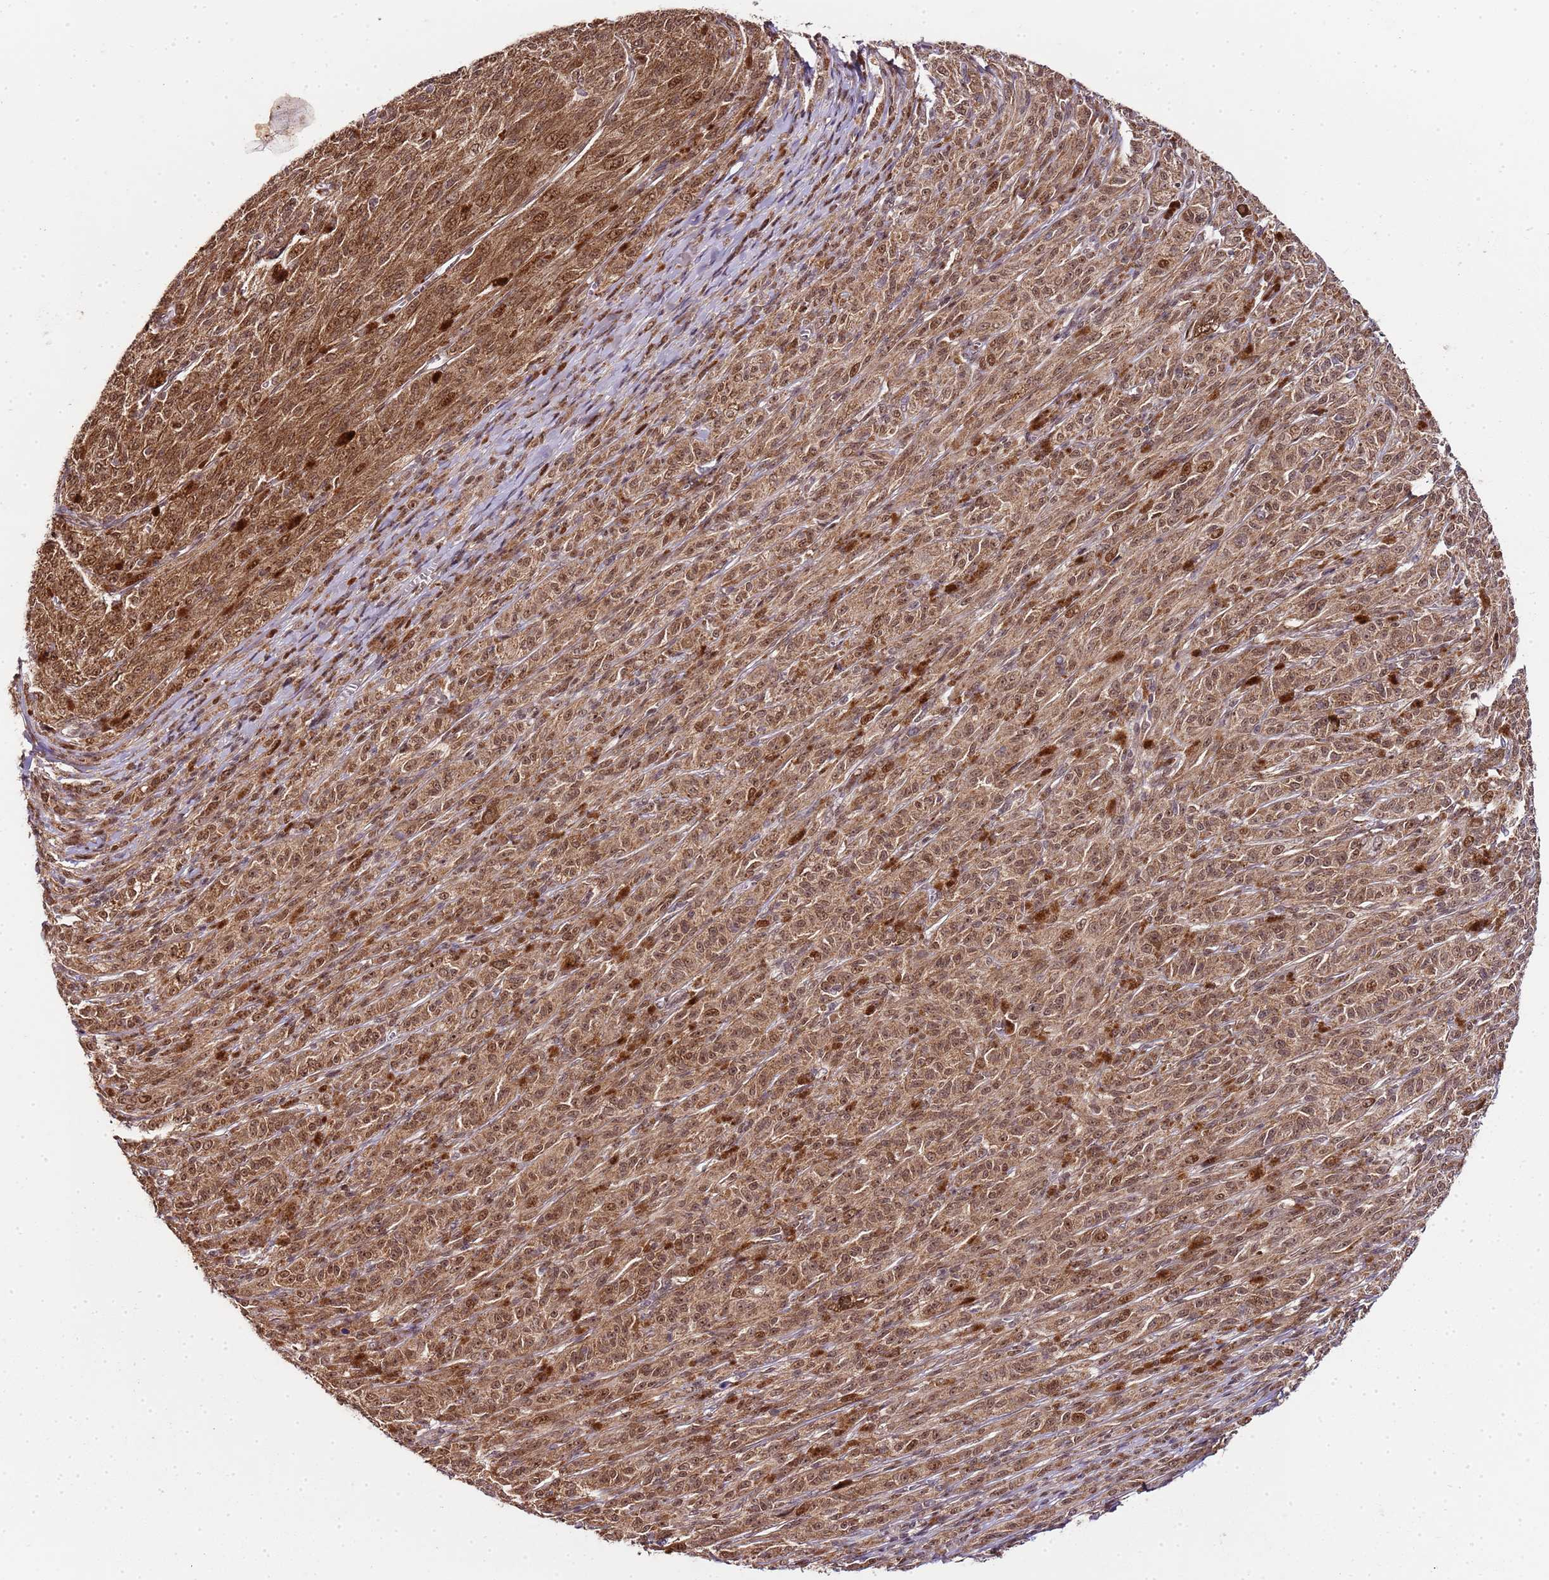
{"staining": {"intensity": "moderate", "quantity": ">75%", "location": "cytoplasmic/membranous,nuclear"}, "tissue": "melanoma", "cell_type": "Tumor cells", "image_type": "cancer", "snomed": [{"axis": "morphology", "description": "Malignant melanoma, NOS"}, {"axis": "topography", "description": "Skin"}], "caption": "Human melanoma stained with a protein marker exhibits moderate staining in tumor cells.", "gene": "EDC3", "patient": {"sex": "female", "age": 52}}